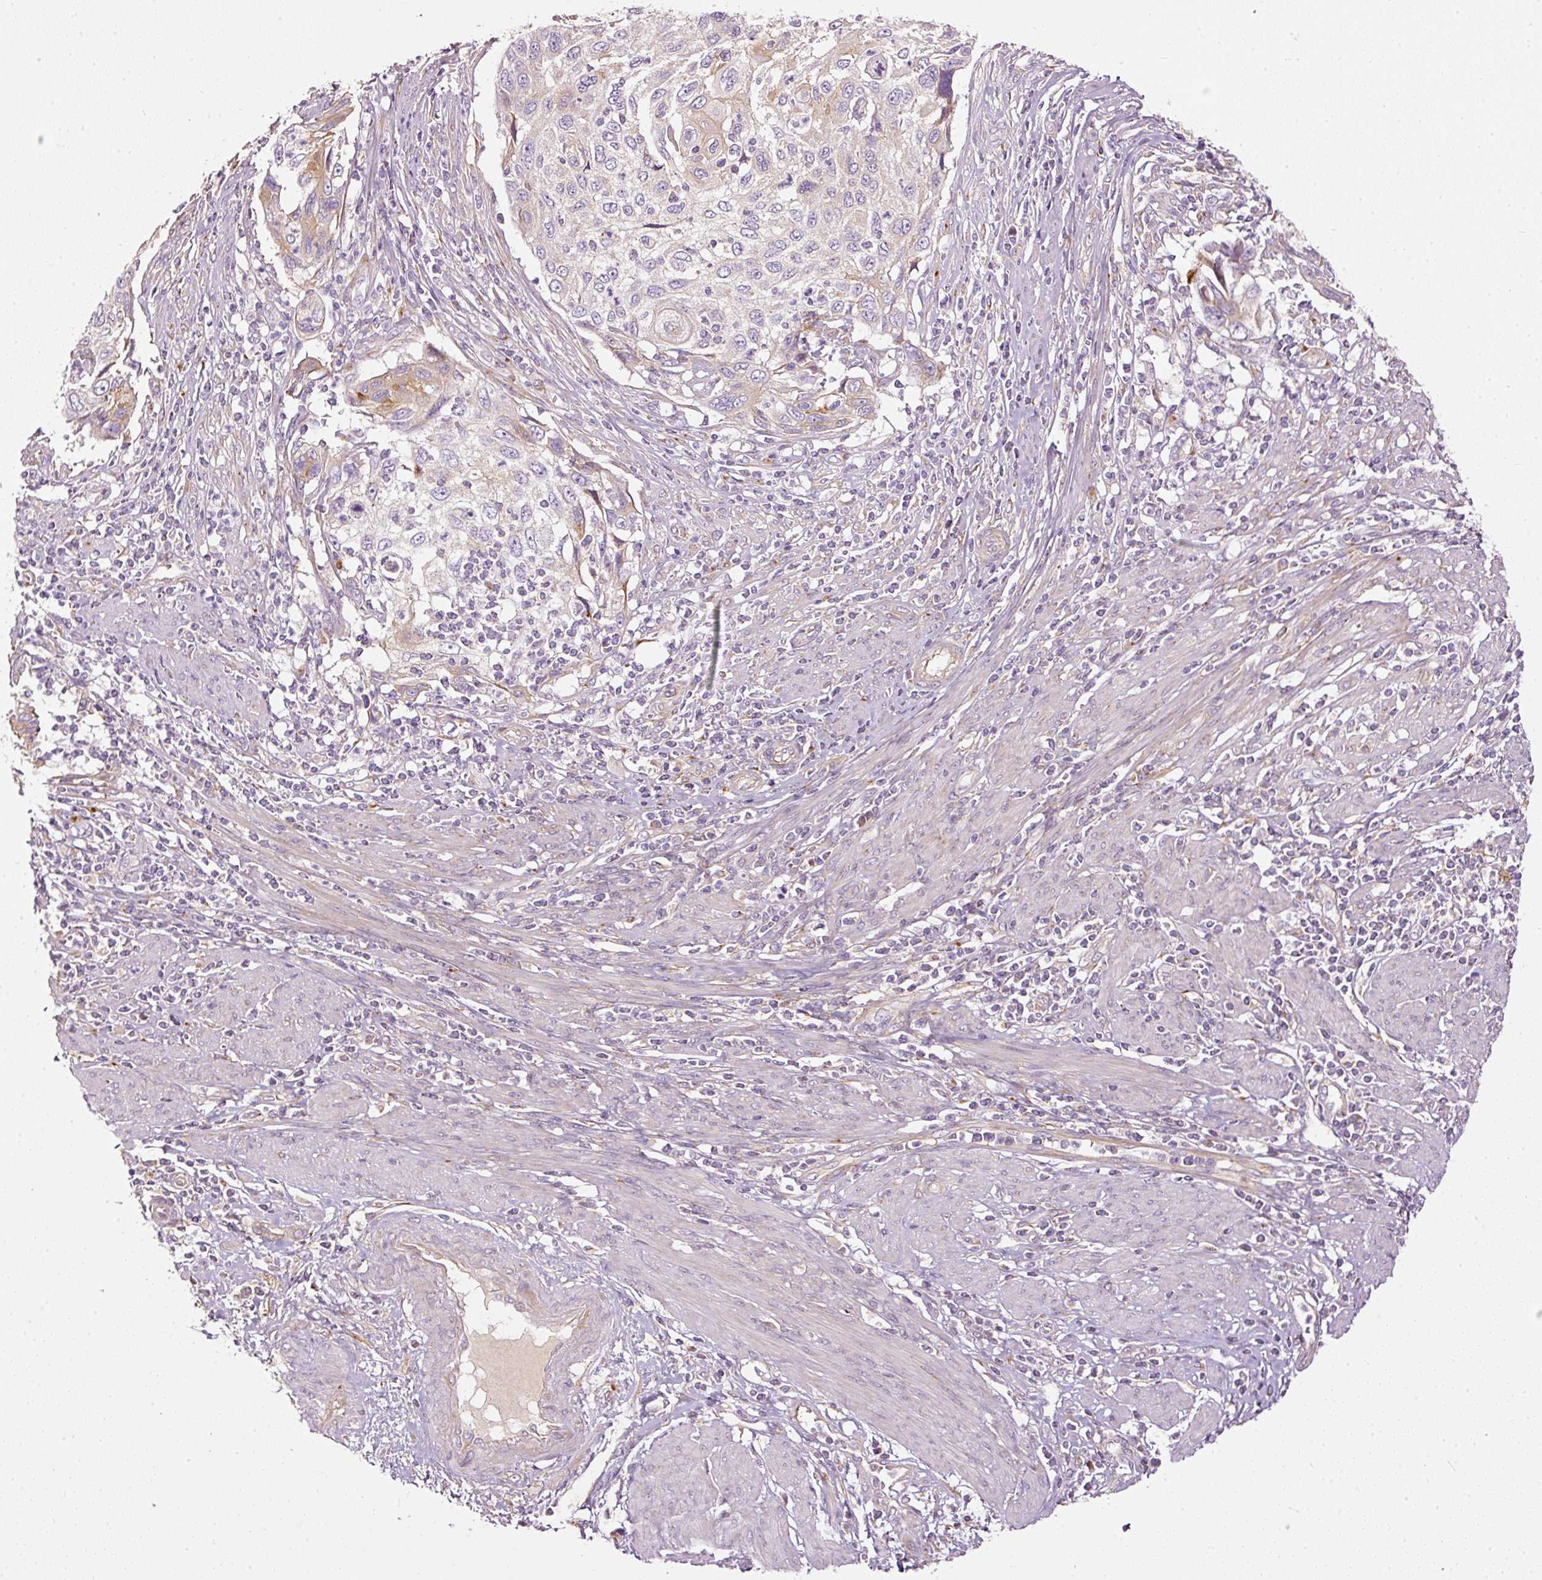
{"staining": {"intensity": "moderate", "quantity": "<25%", "location": "cytoplasmic/membranous"}, "tissue": "cervical cancer", "cell_type": "Tumor cells", "image_type": "cancer", "snomed": [{"axis": "morphology", "description": "Squamous cell carcinoma, NOS"}, {"axis": "topography", "description": "Cervix"}], "caption": "A low amount of moderate cytoplasmic/membranous expression is appreciated in approximately <25% of tumor cells in cervical squamous cell carcinoma tissue.", "gene": "PAQR9", "patient": {"sex": "female", "age": 70}}